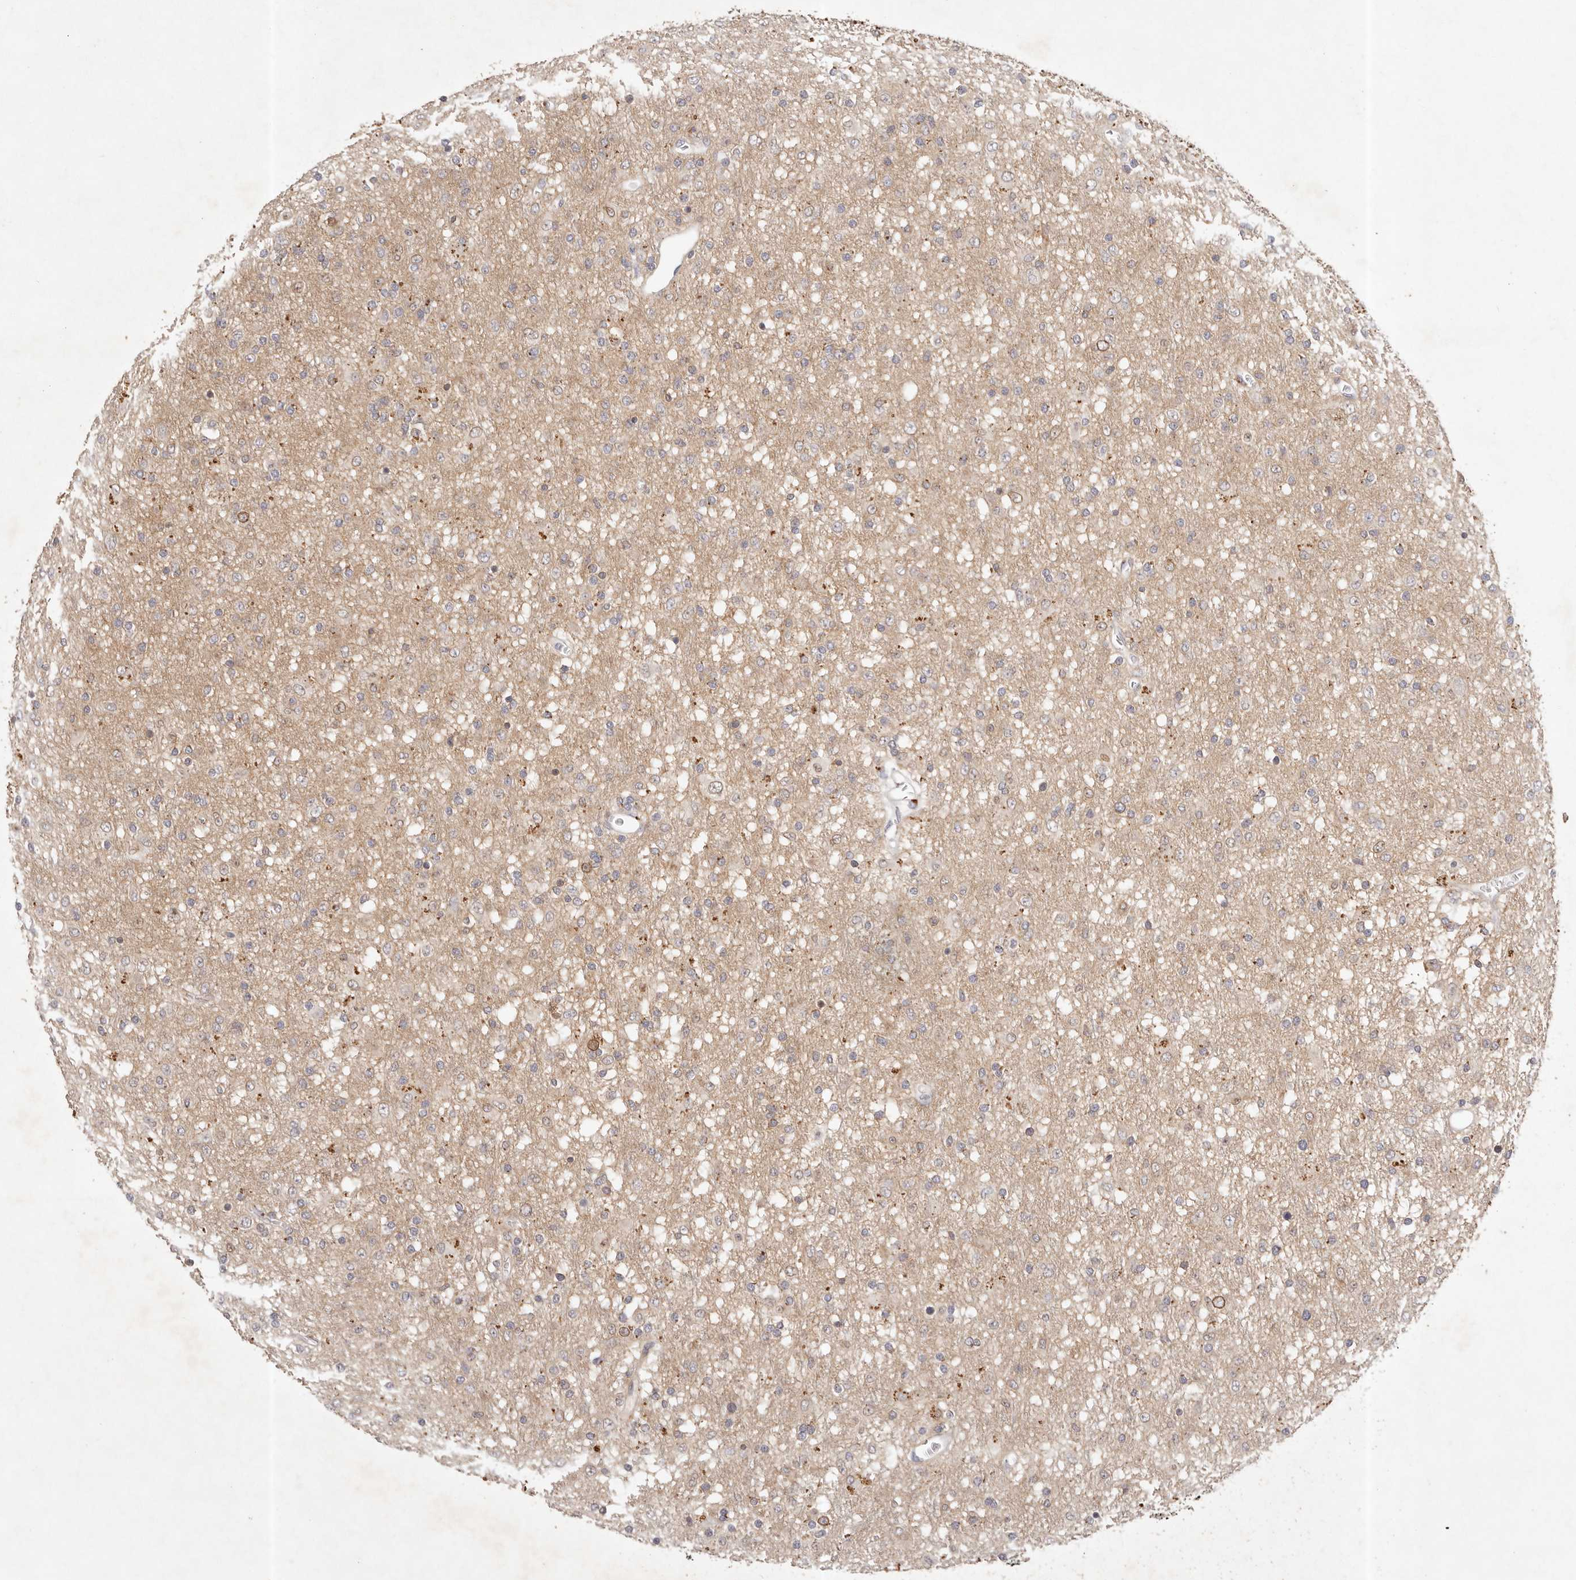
{"staining": {"intensity": "weak", "quantity": "<25%", "location": "cytoplasmic/membranous"}, "tissue": "glioma", "cell_type": "Tumor cells", "image_type": "cancer", "snomed": [{"axis": "morphology", "description": "Glioma, malignant, Low grade"}, {"axis": "topography", "description": "Brain"}], "caption": "This is a histopathology image of immunohistochemistry staining of low-grade glioma (malignant), which shows no positivity in tumor cells.", "gene": "CXADR", "patient": {"sex": "male", "age": 65}}